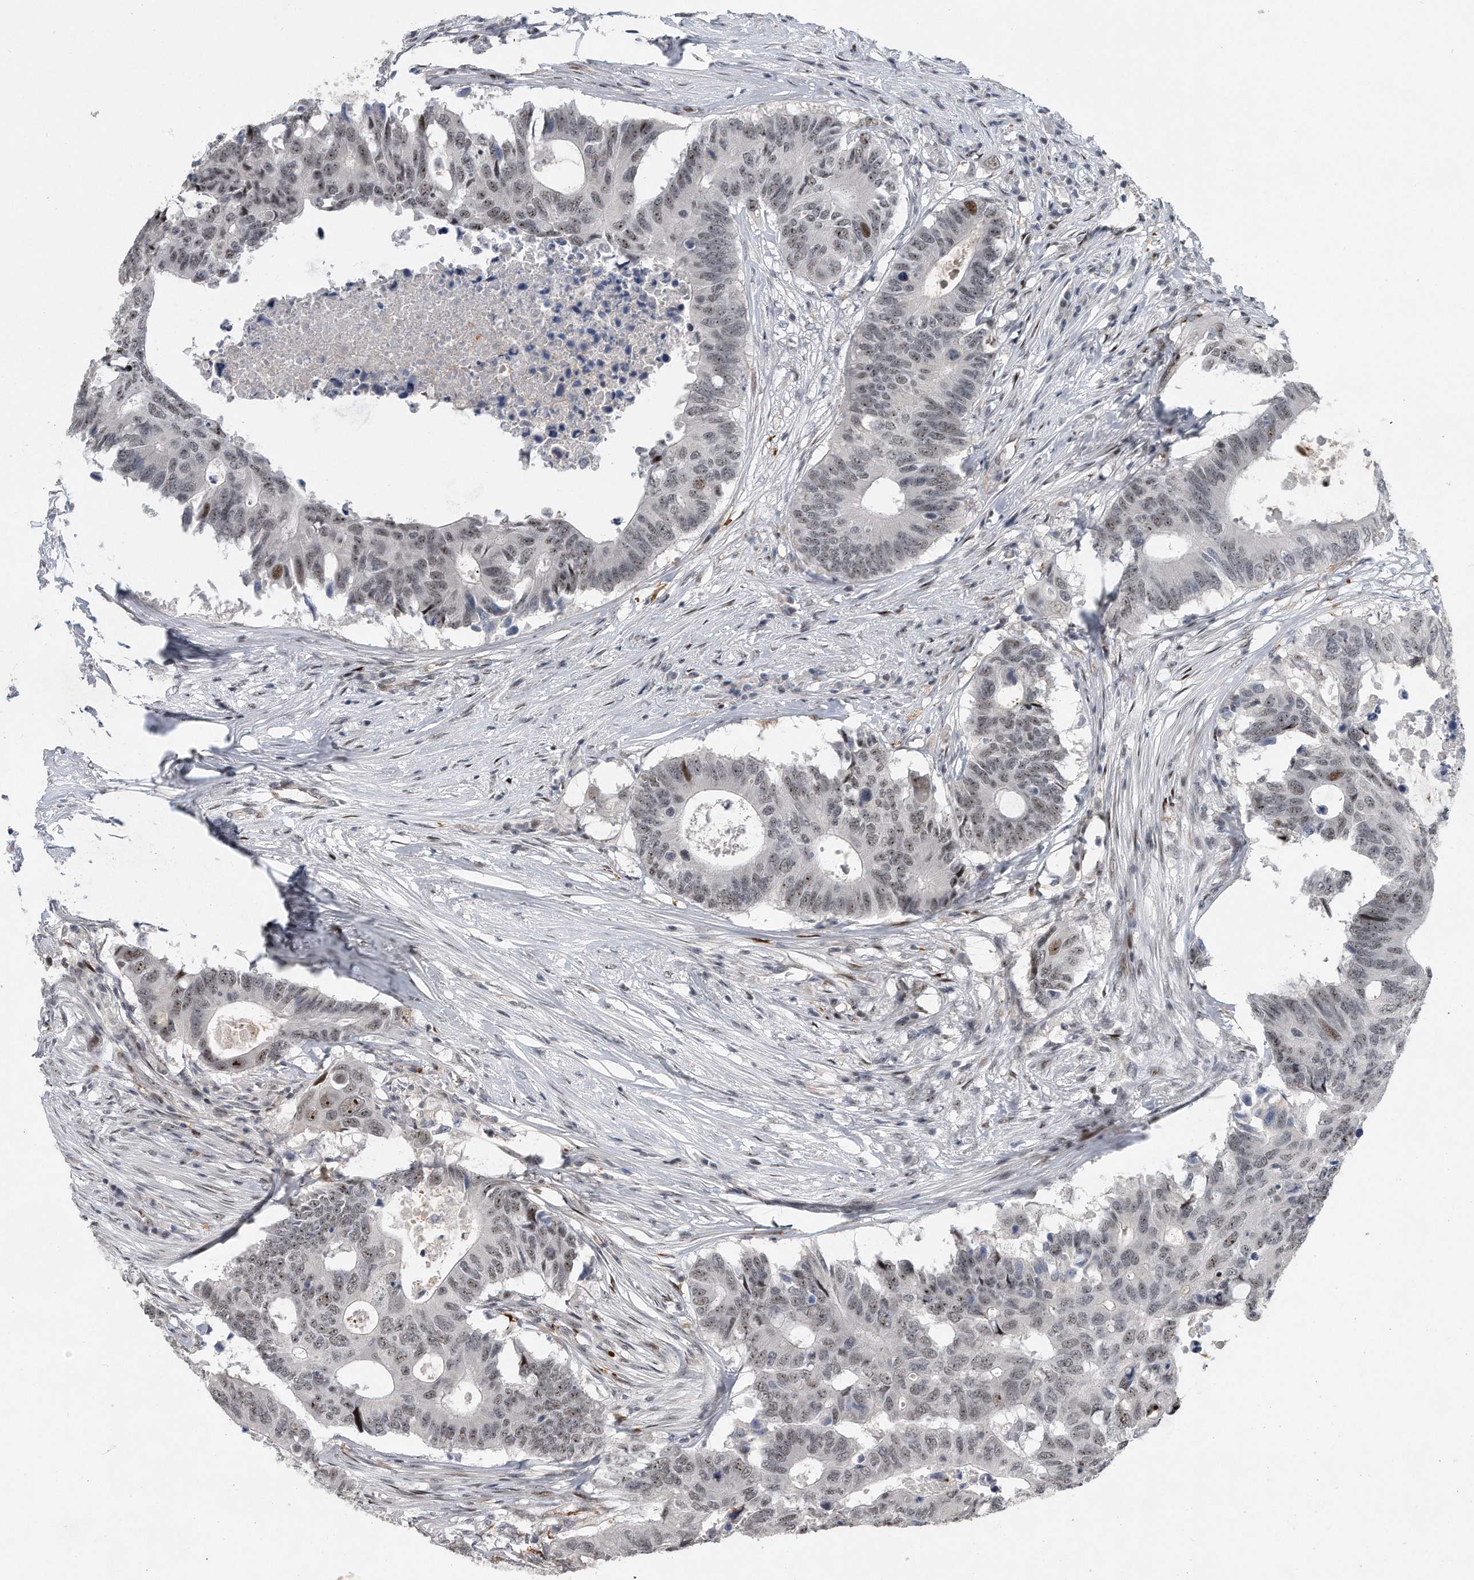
{"staining": {"intensity": "weak", "quantity": "25%-75%", "location": "nuclear"}, "tissue": "colorectal cancer", "cell_type": "Tumor cells", "image_type": "cancer", "snomed": [{"axis": "morphology", "description": "Adenocarcinoma, NOS"}, {"axis": "topography", "description": "Colon"}], "caption": "IHC histopathology image of neoplastic tissue: human colorectal cancer (adenocarcinoma) stained using immunohistochemistry reveals low levels of weak protein expression localized specifically in the nuclear of tumor cells, appearing as a nuclear brown color.", "gene": "PGBD2", "patient": {"sex": "male", "age": 71}}